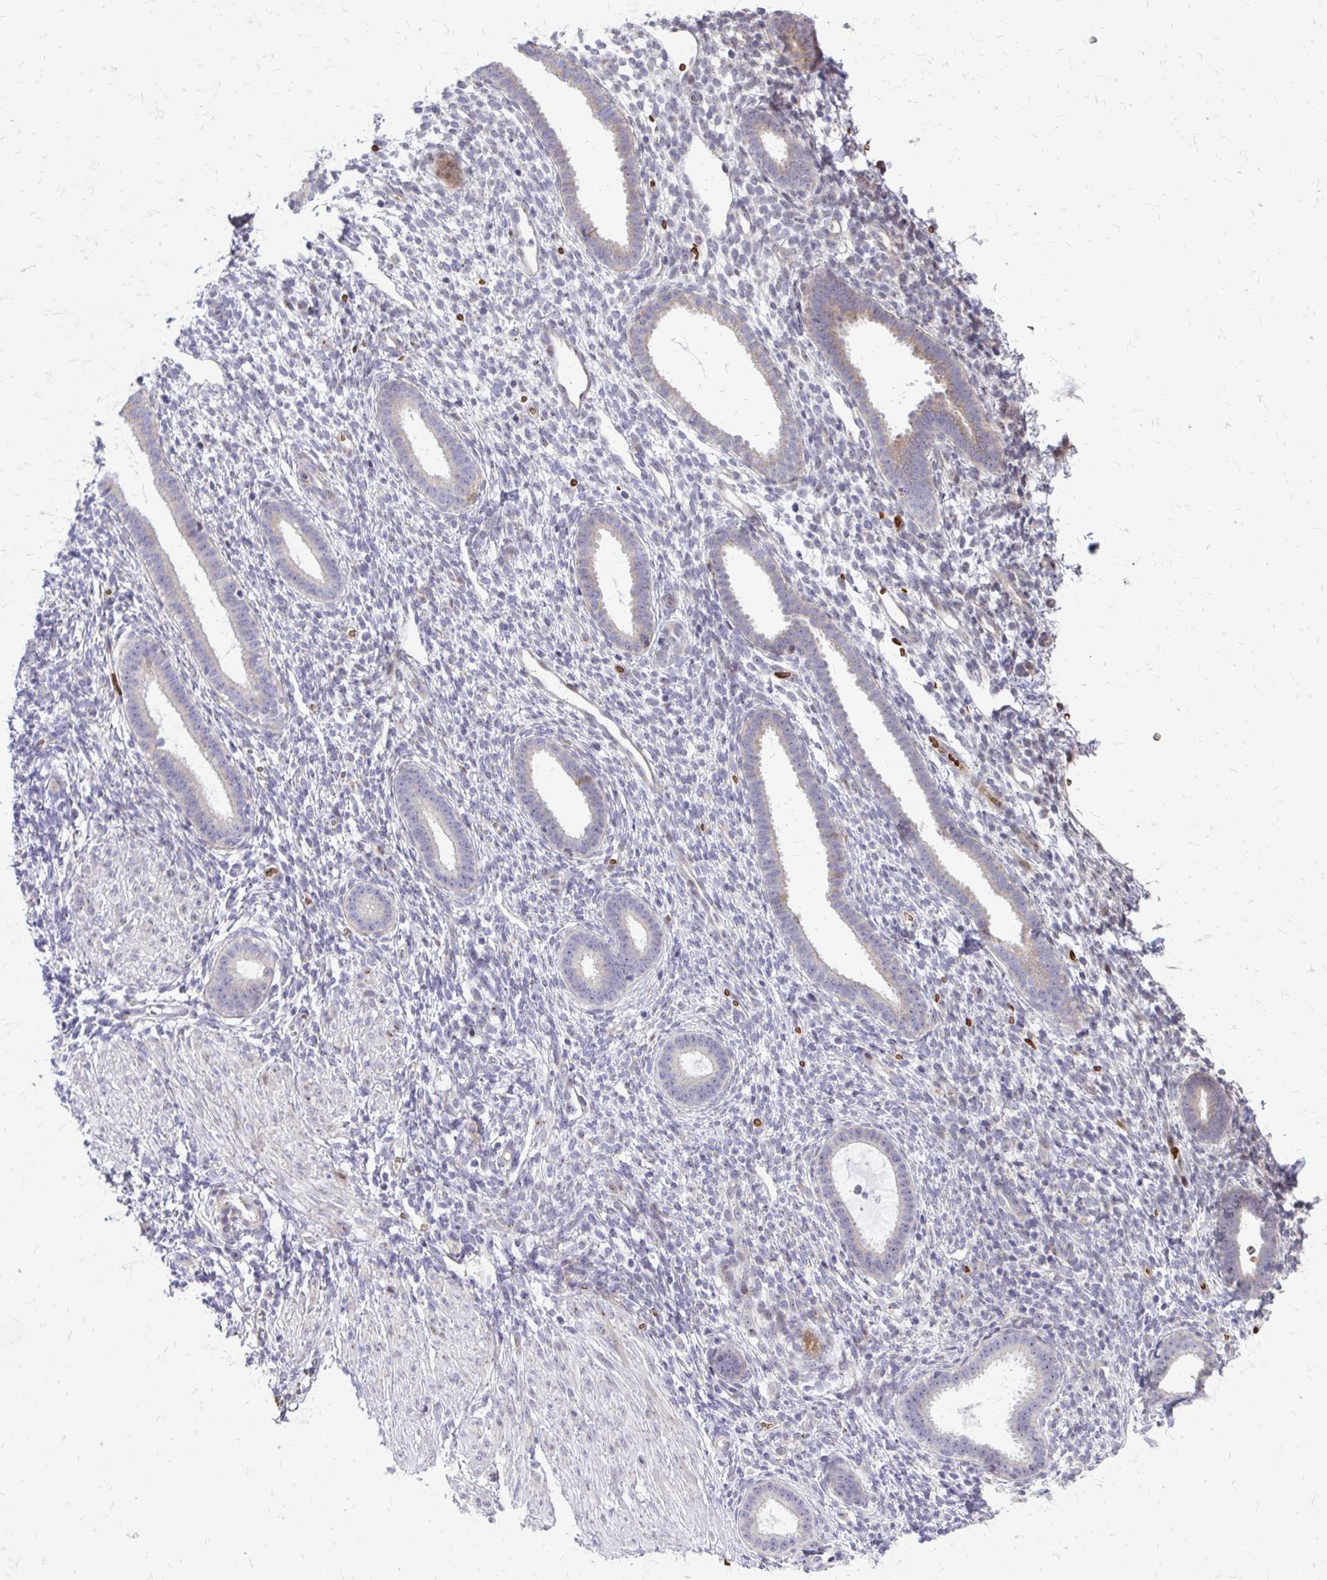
{"staining": {"intensity": "negative", "quantity": "none", "location": "none"}, "tissue": "endometrium", "cell_type": "Cells in endometrial stroma", "image_type": "normal", "snomed": [{"axis": "morphology", "description": "Normal tissue, NOS"}, {"axis": "topography", "description": "Endometrium"}], "caption": "DAB (3,3'-diaminobenzidine) immunohistochemical staining of unremarkable human endometrium exhibits no significant staining in cells in endometrial stroma. The staining is performed using DAB (3,3'-diaminobenzidine) brown chromogen with nuclei counter-stained in using hematoxylin.", "gene": "FUNDC2", "patient": {"sex": "female", "age": 36}}